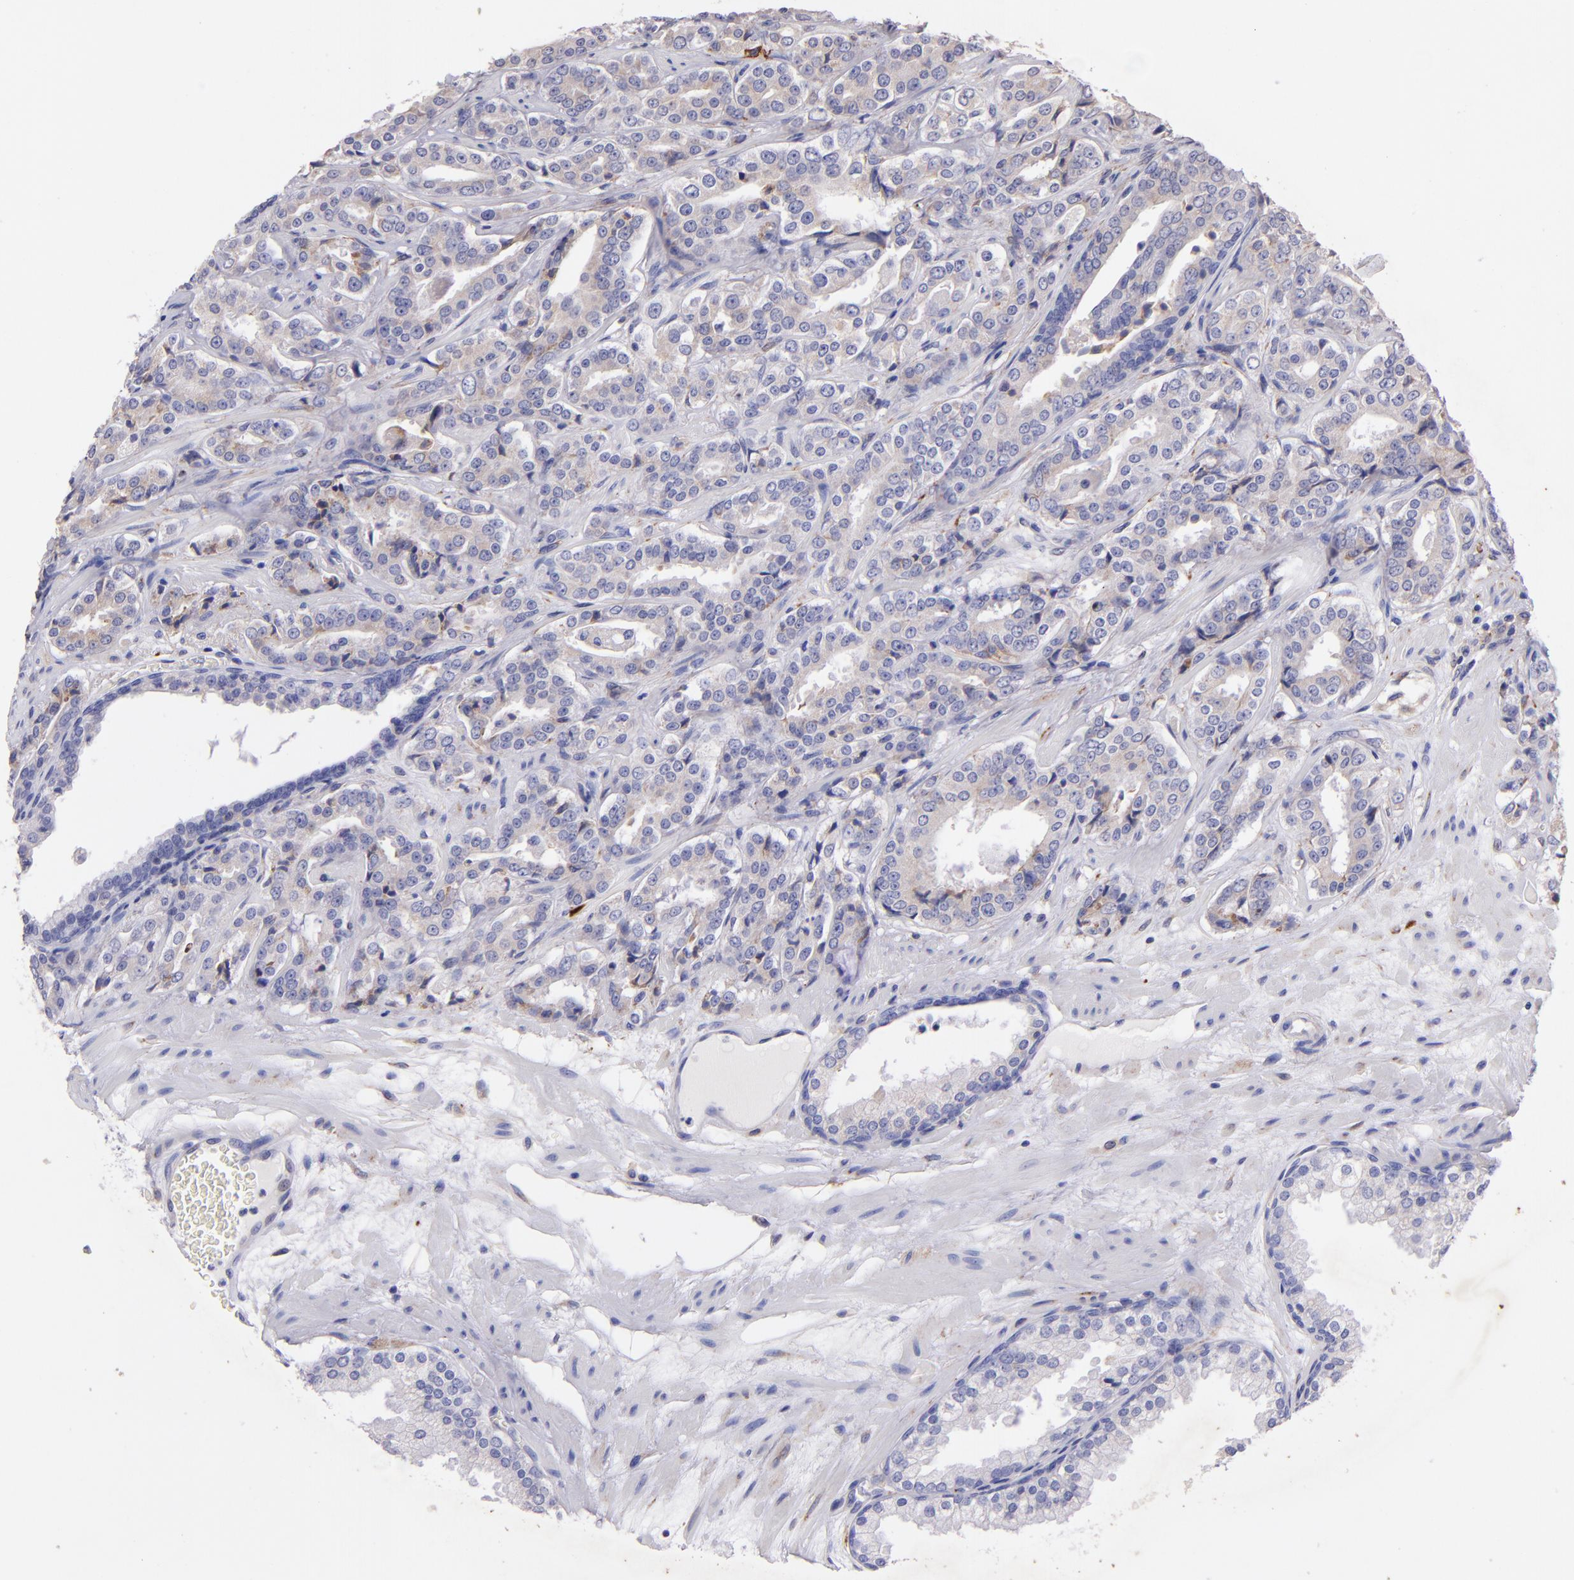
{"staining": {"intensity": "moderate", "quantity": "25%-75%", "location": "cytoplasmic/membranous"}, "tissue": "prostate cancer", "cell_type": "Tumor cells", "image_type": "cancer", "snomed": [{"axis": "morphology", "description": "Adenocarcinoma, Medium grade"}, {"axis": "topography", "description": "Prostate"}], "caption": "The photomicrograph exhibits a brown stain indicating the presence of a protein in the cytoplasmic/membranous of tumor cells in medium-grade adenocarcinoma (prostate).", "gene": "RET", "patient": {"sex": "male", "age": 60}}